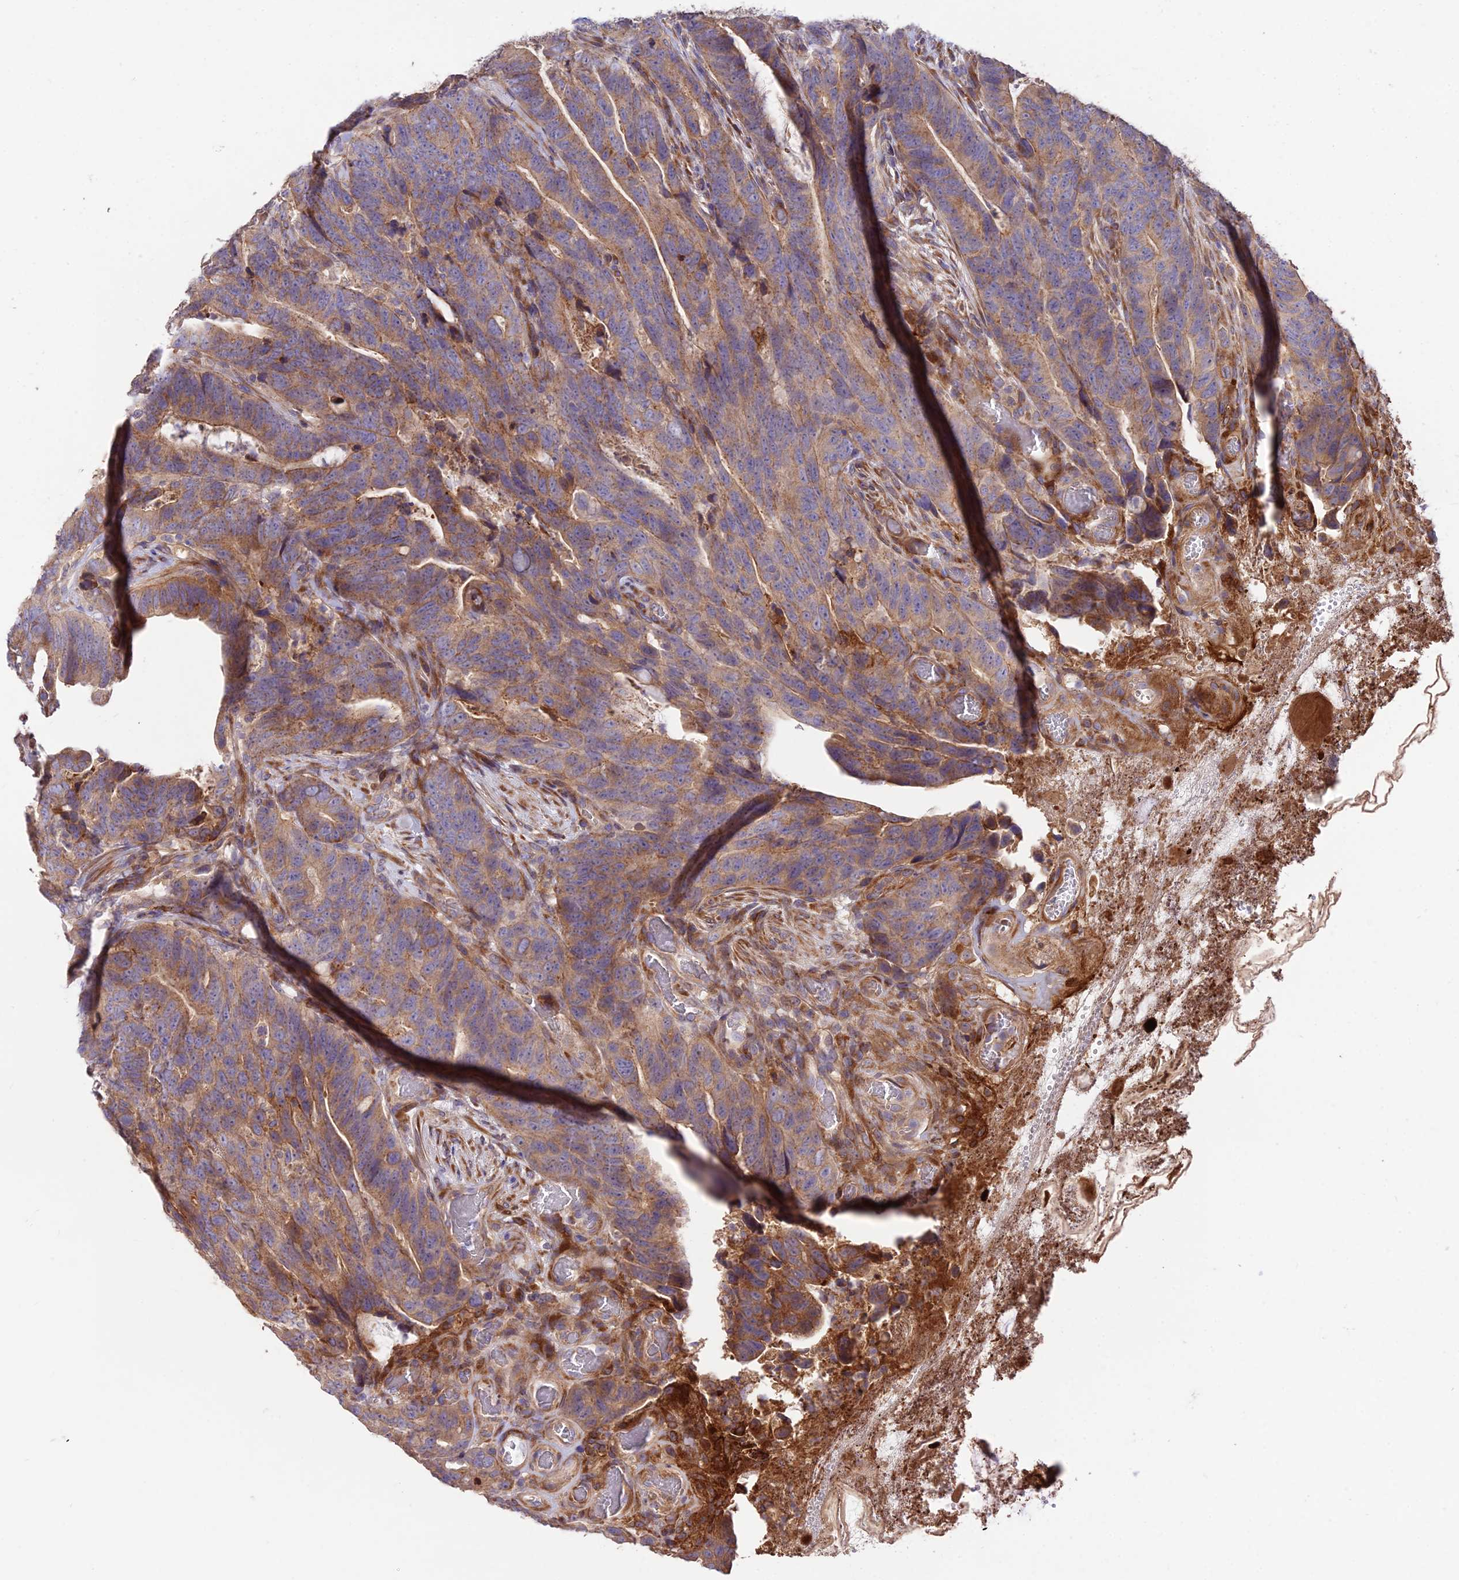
{"staining": {"intensity": "moderate", "quantity": ">75%", "location": "cytoplasmic/membranous"}, "tissue": "colorectal cancer", "cell_type": "Tumor cells", "image_type": "cancer", "snomed": [{"axis": "morphology", "description": "Adenocarcinoma, NOS"}, {"axis": "topography", "description": "Colon"}], "caption": "DAB (3,3'-diaminobenzidine) immunohistochemical staining of colorectal cancer (adenocarcinoma) reveals moderate cytoplasmic/membranous protein positivity in about >75% of tumor cells.", "gene": "ROCK1", "patient": {"sex": "female", "age": 82}}